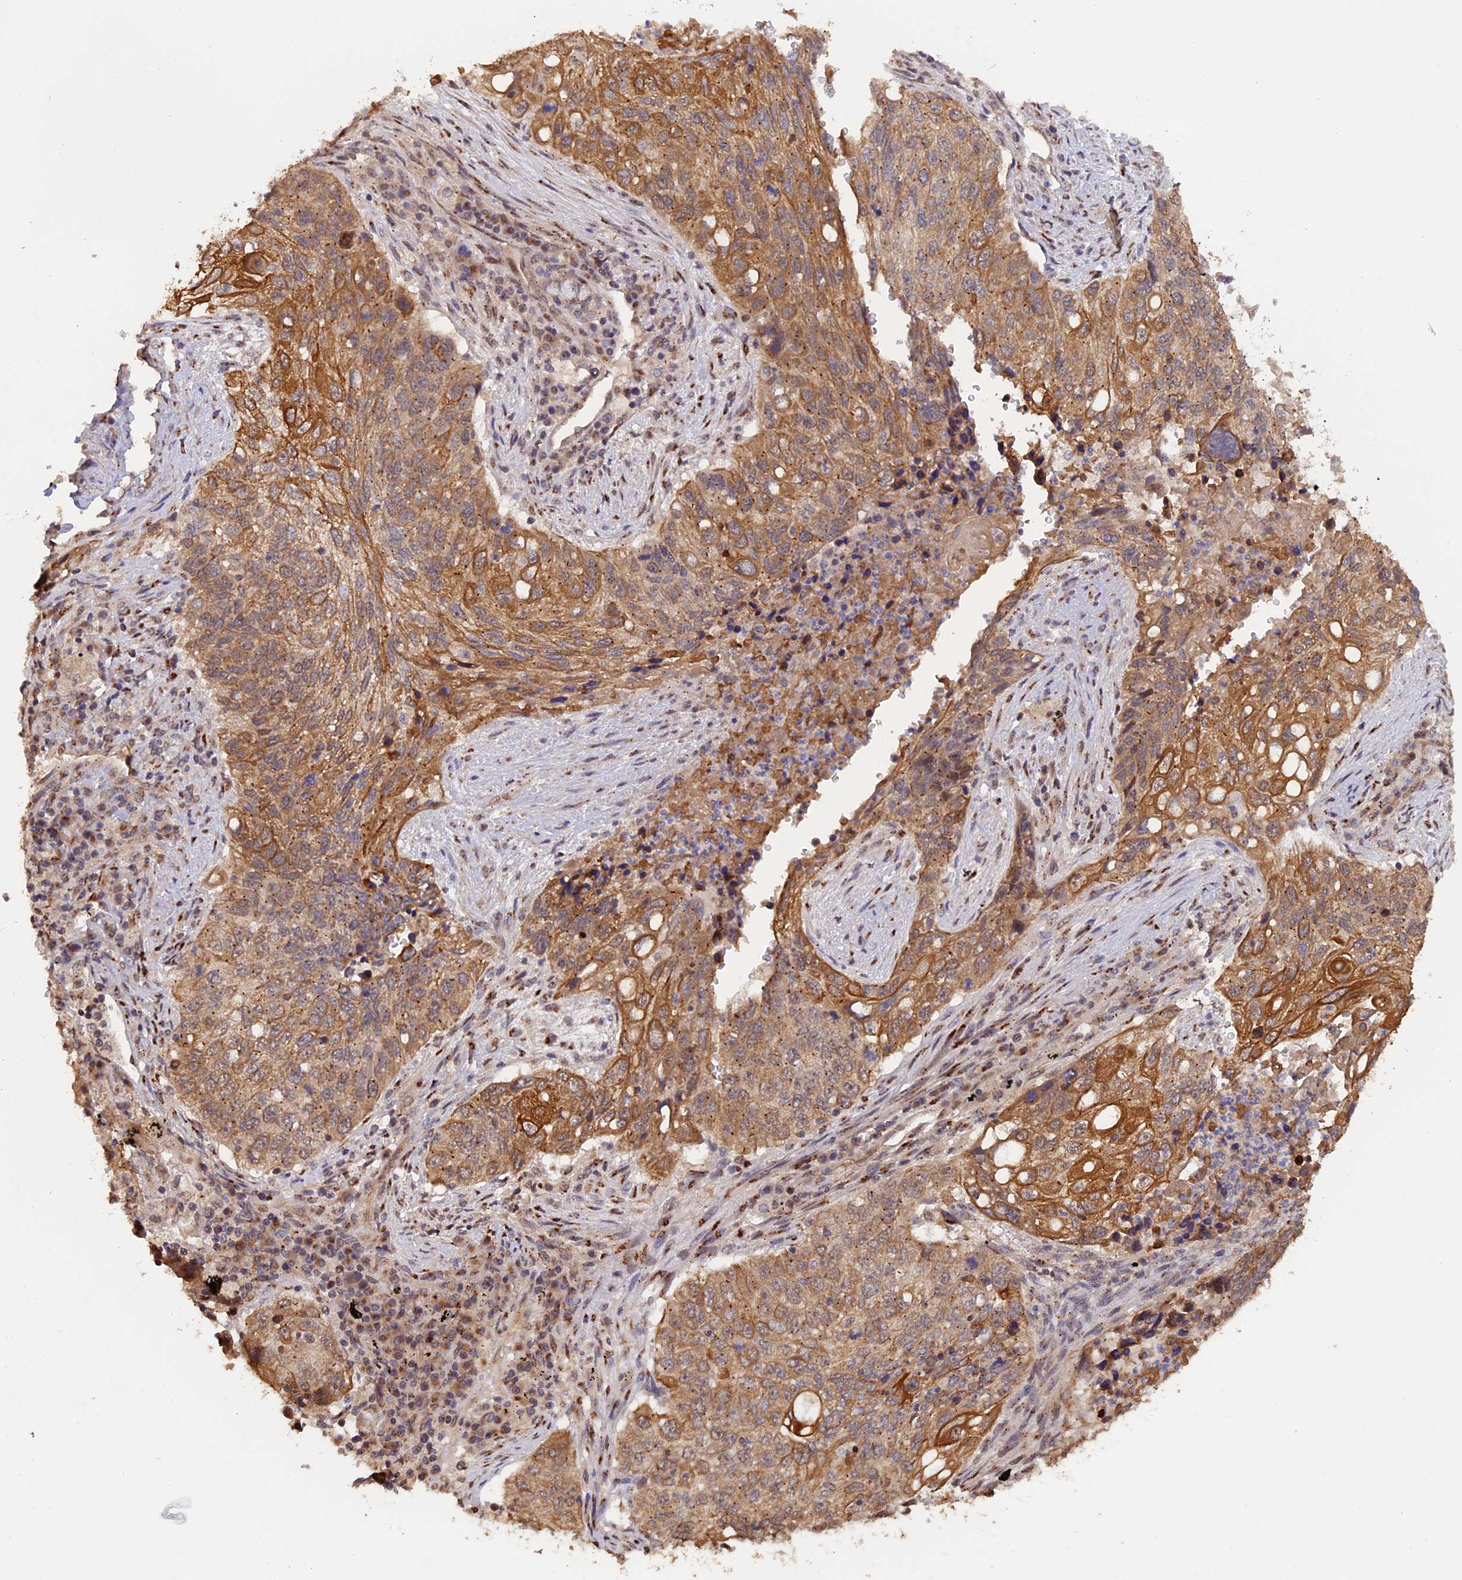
{"staining": {"intensity": "moderate", "quantity": ">75%", "location": "cytoplasmic/membranous"}, "tissue": "lung cancer", "cell_type": "Tumor cells", "image_type": "cancer", "snomed": [{"axis": "morphology", "description": "Squamous cell carcinoma, NOS"}, {"axis": "topography", "description": "Lung"}], "caption": "The image demonstrates staining of lung cancer (squamous cell carcinoma), revealing moderate cytoplasmic/membranous protein expression (brown color) within tumor cells. The staining was performed using DAB to visualize the protein expression in brown, while the nuclei were stained in blue with hematoxylin (Magnification: 20x).", "gene": "PIGQ", "patient": {"sex": "female", "age": 63}}